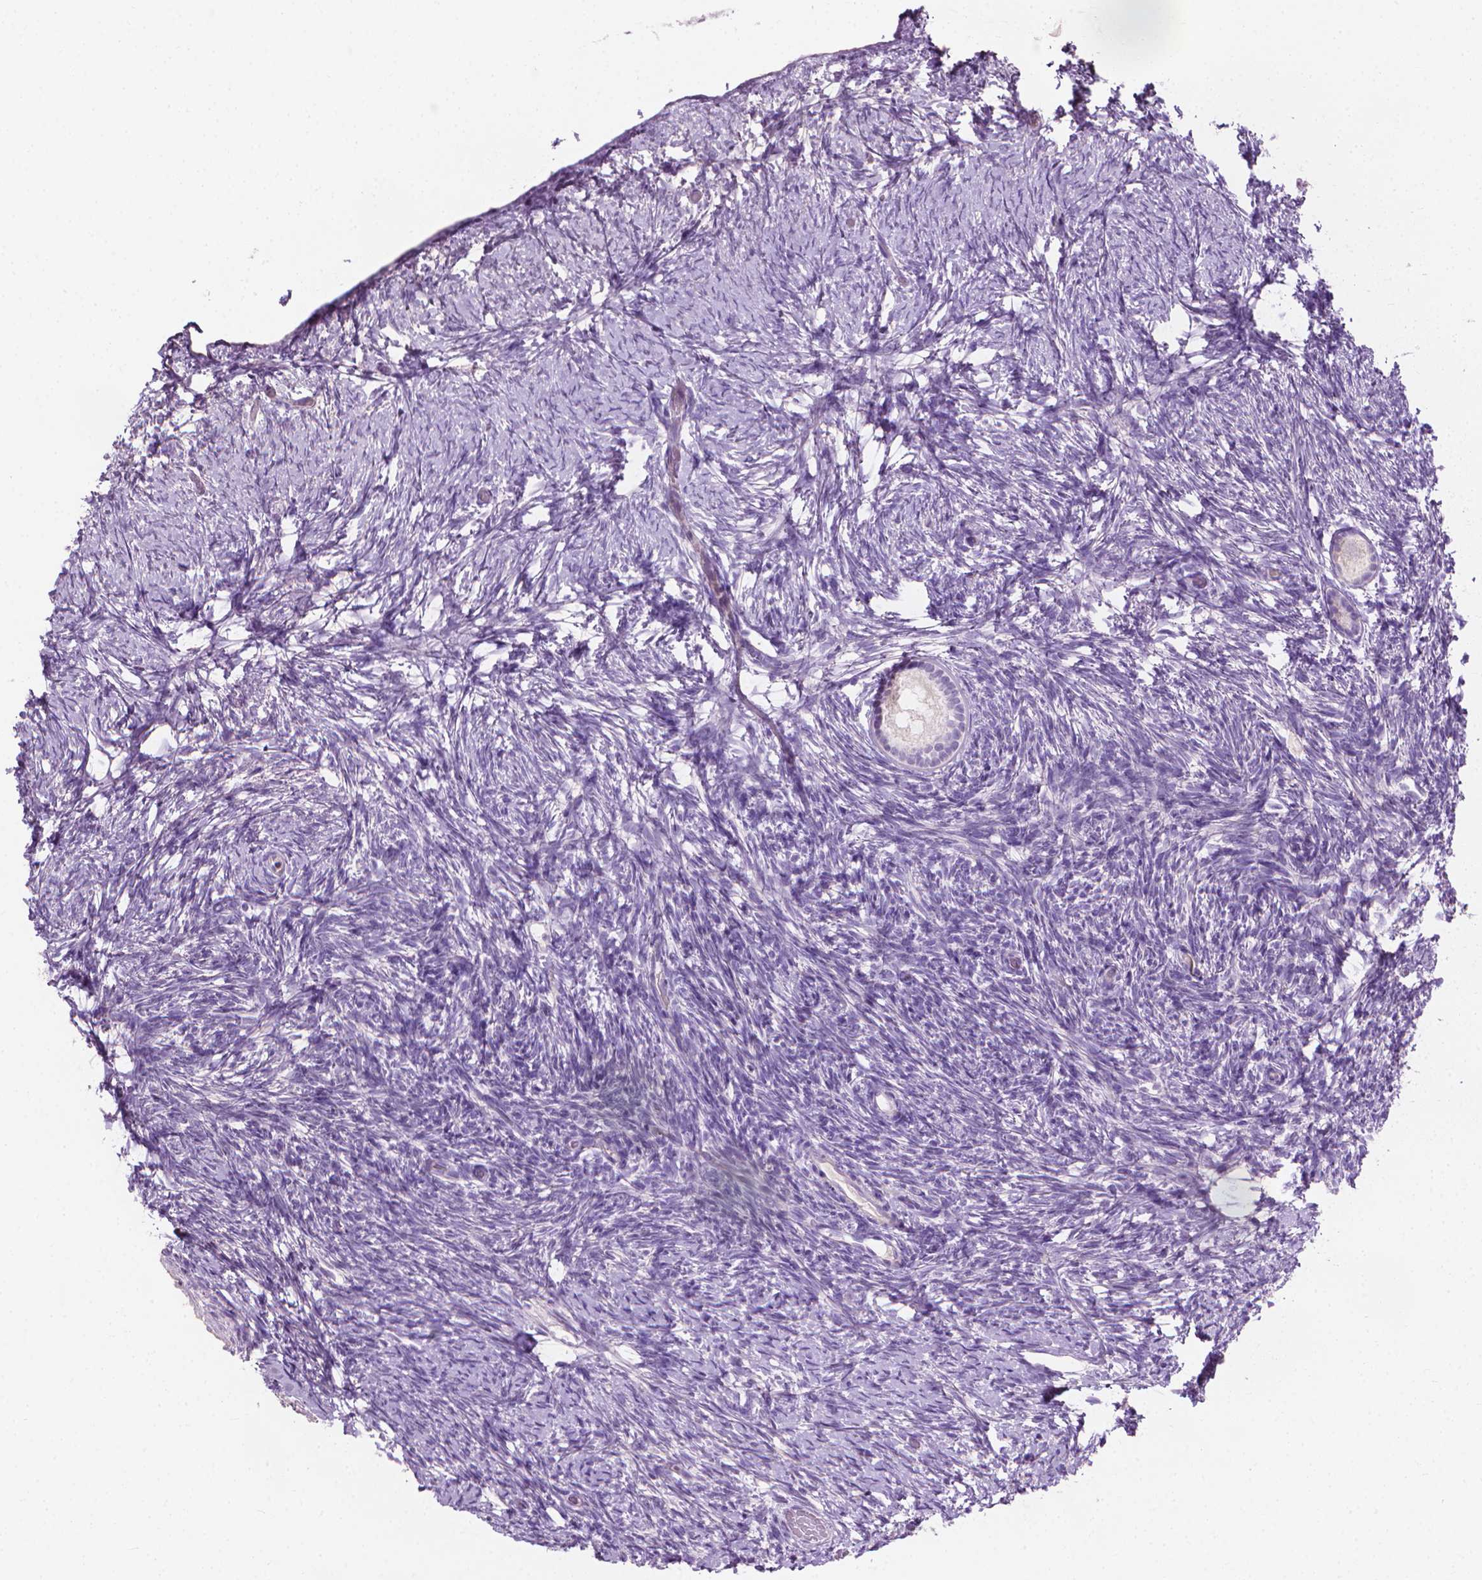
{"staining": {"intensity": "negative", "quantity": "none", "location": "none"}, "tissue": "ovary", "cell_type": "Follicle cells", "image_type": "normal", "snomed": [{"axis": "morphology", "description": "Normal tissue, NOS"}, {"axis": "topography", "description": "Ovary"}], "caption": "A micrograph of human ovary is negative for staining in follicle cells. The staining was performed using DAB (3,3'-diaminobenzidine) to visualize the protein expression in brown, while the nuclei were stained in blue with hematoxylin (Magnification: 20x).", "gene": "KRT73", "patient": {"sex": "female", "age": 39}}